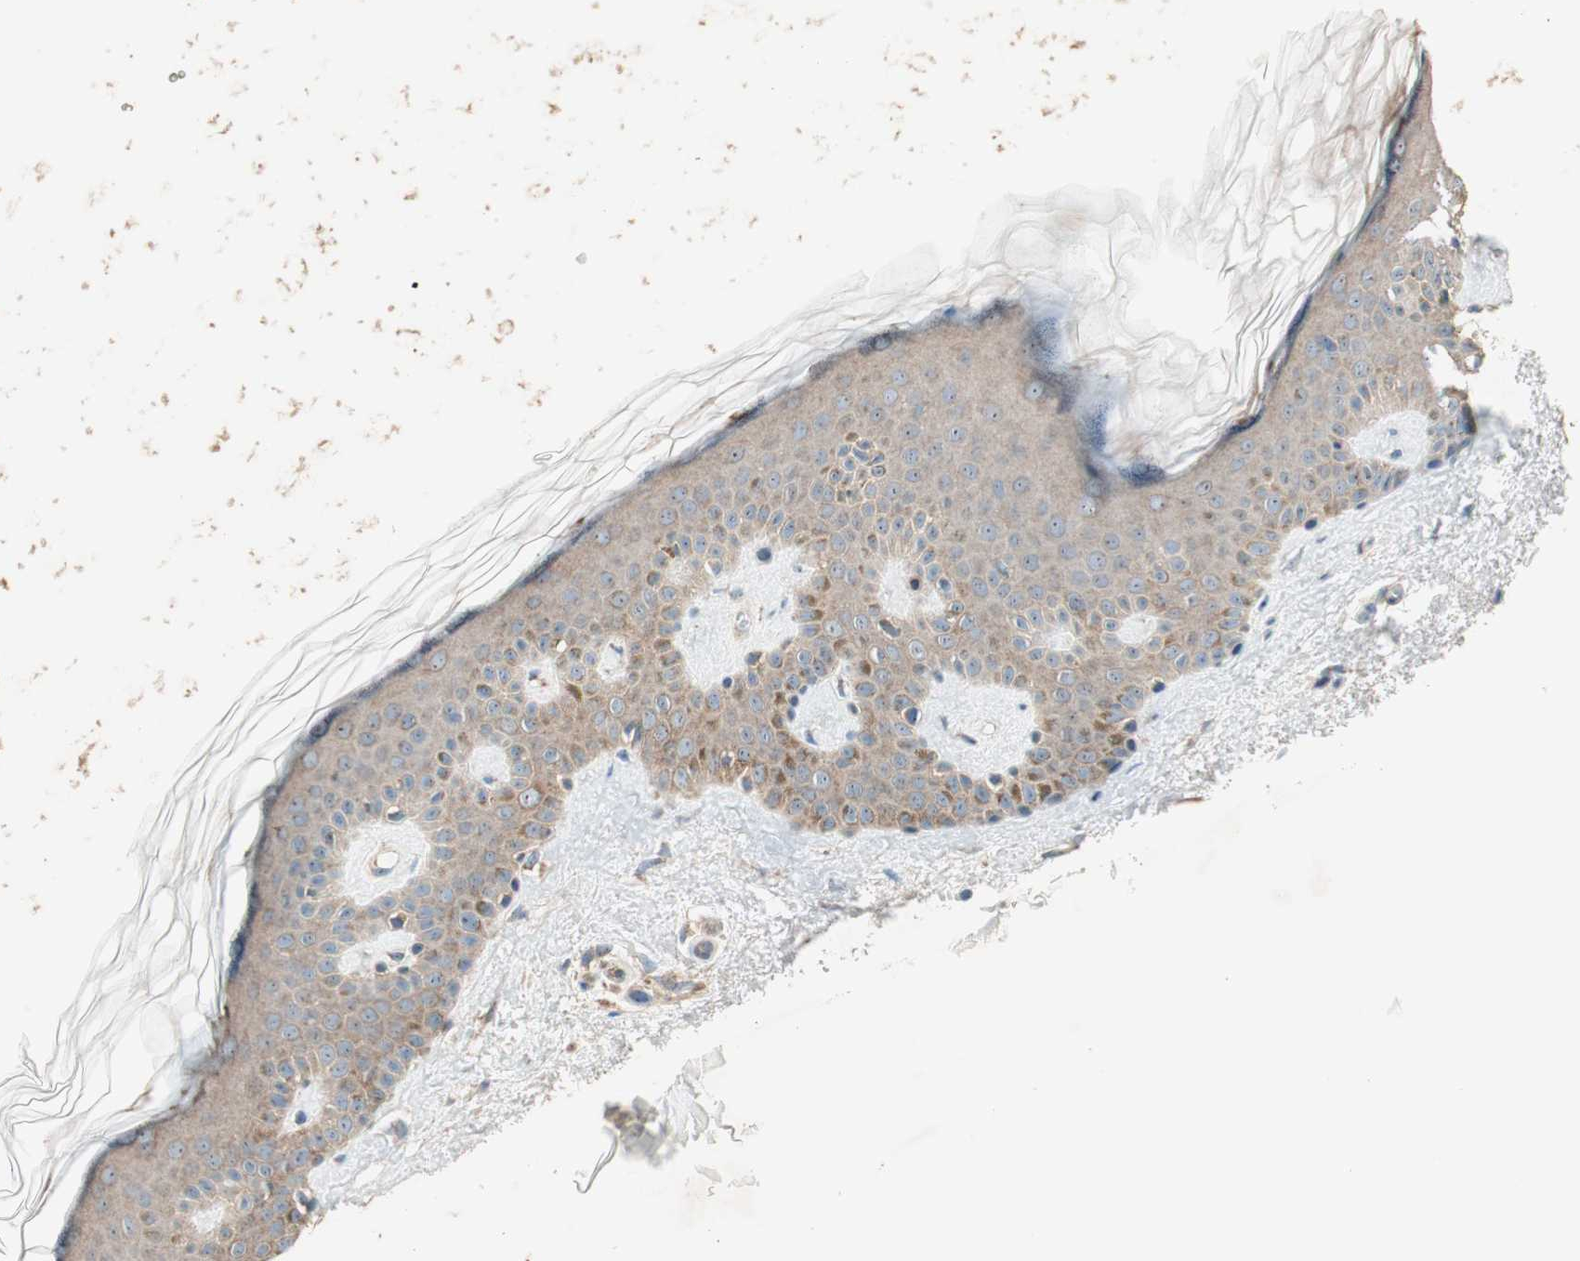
{"staining": {"intensity": "moderate", "quantity": ">75%", "location": "cytoplasmic/membranous"}, "tissue": "skin", "cell_type": "Fibroblasts", "image_type": "normal", "snomed": [{"axis": "morphology", "description": "Normal tissue, NOS"}, {"axis": "topography", "description": "Skin"}], "caption": "Fibroblasts exhibit medium levels of moderate cytoplasmic/membranous staining in approximately >75% of cells in benign human skin.", "gene": "CC2D1A", "patient": {"sex": "male", "age": 67}}